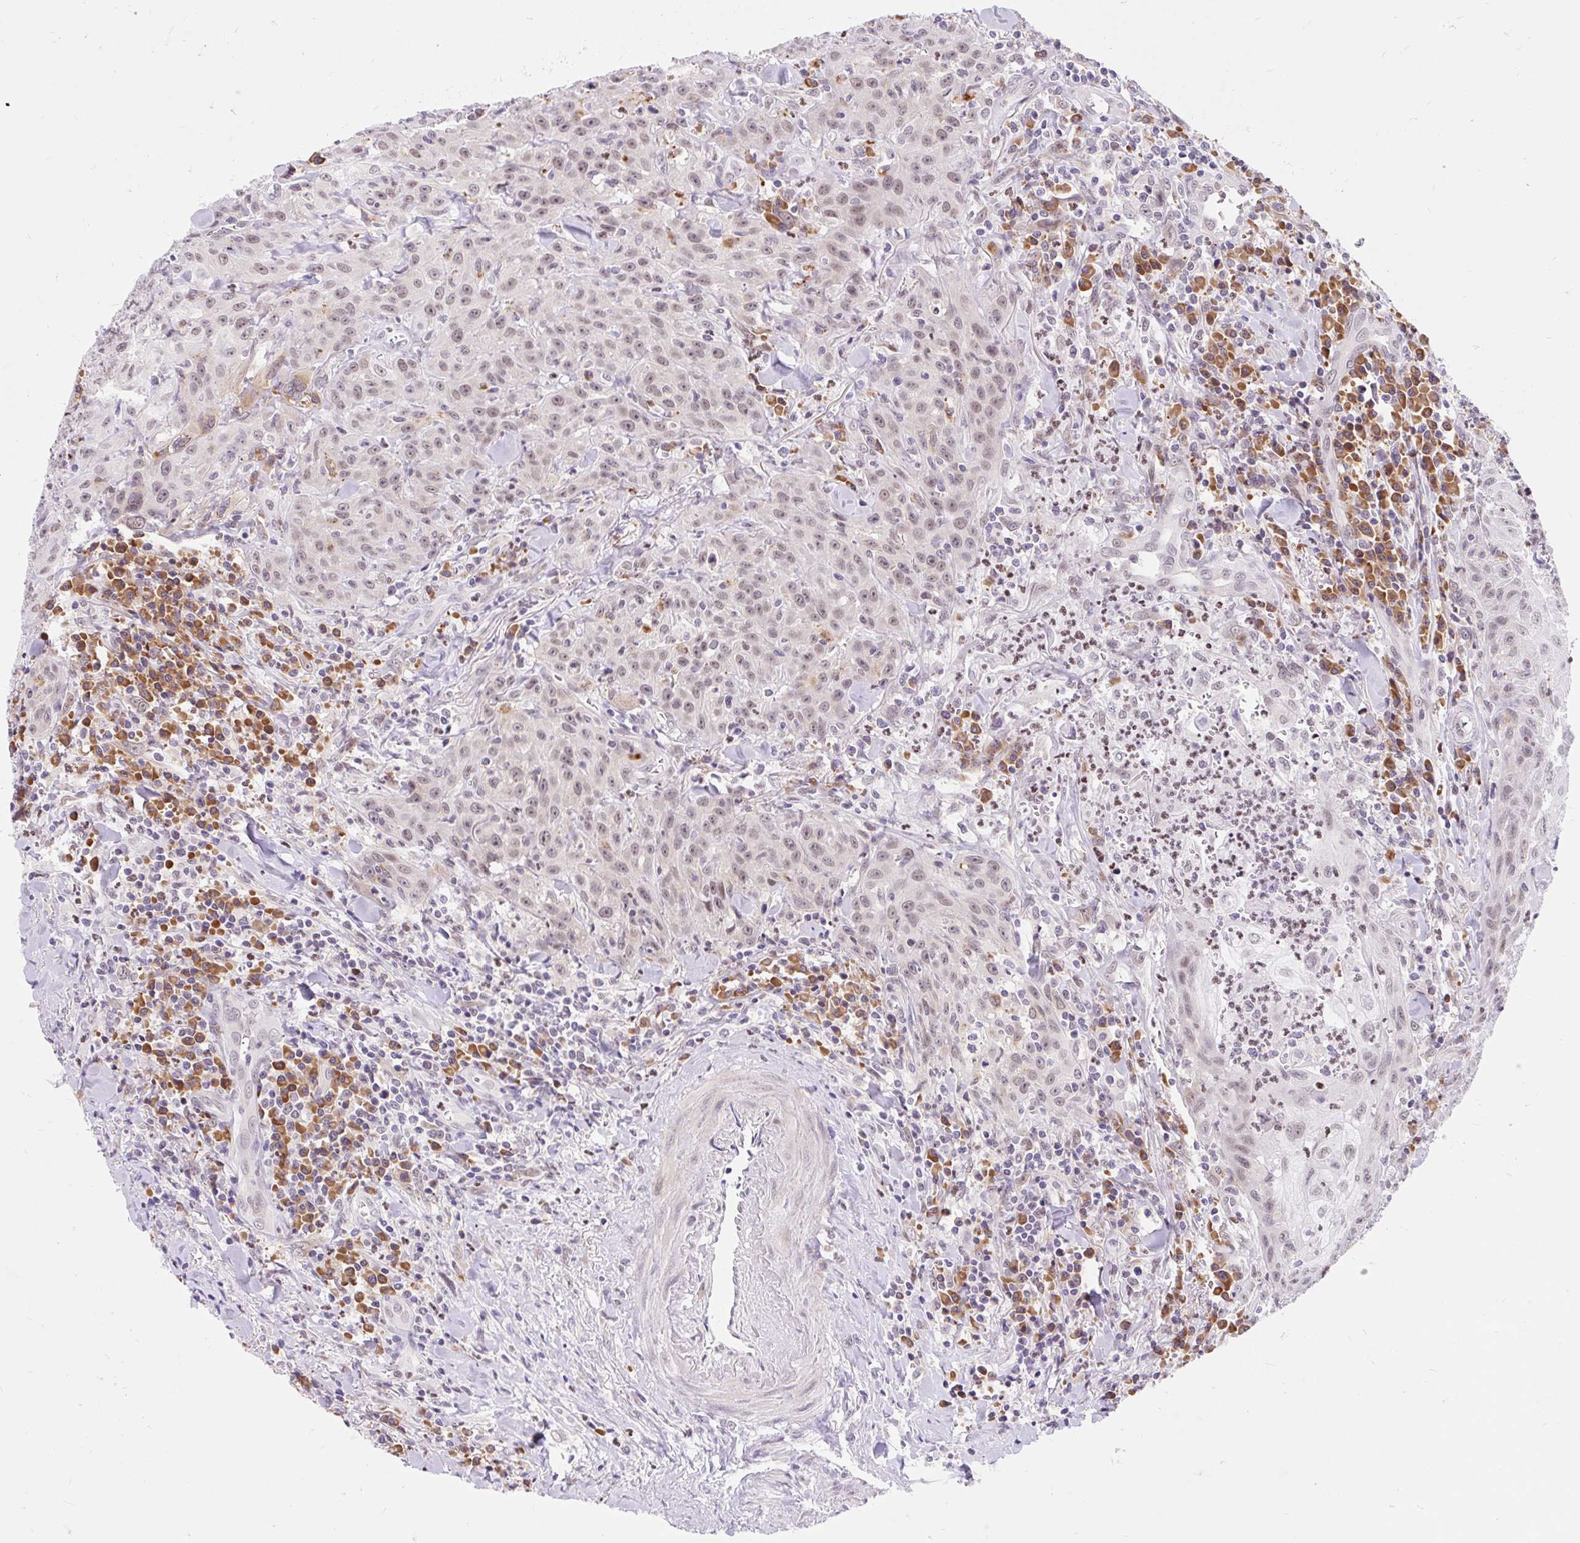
{"staining": {"intensity": "weak", "quantity": "<25%", "location": "nuclear"}, "tissue": "head and neck cancer", "cell_type": "Tumor cells", "image_type": "cancer", "snomed": [{"axis": "morphology", "description": "Normal tissue, NOS"}, {"axis": "morphology", "description": "Squamous cell carcinoma, NOS"}, {"axis": "topography", "description": "Oral tissue"}, {"axis": "topography", "description": "Head-Neck"}], "caption": "A histopathology image of human head and neck cancer is negative for staining in tumor cells.", "gene": "SRSF10", "patient": {"sex": "female", "age": 70}}